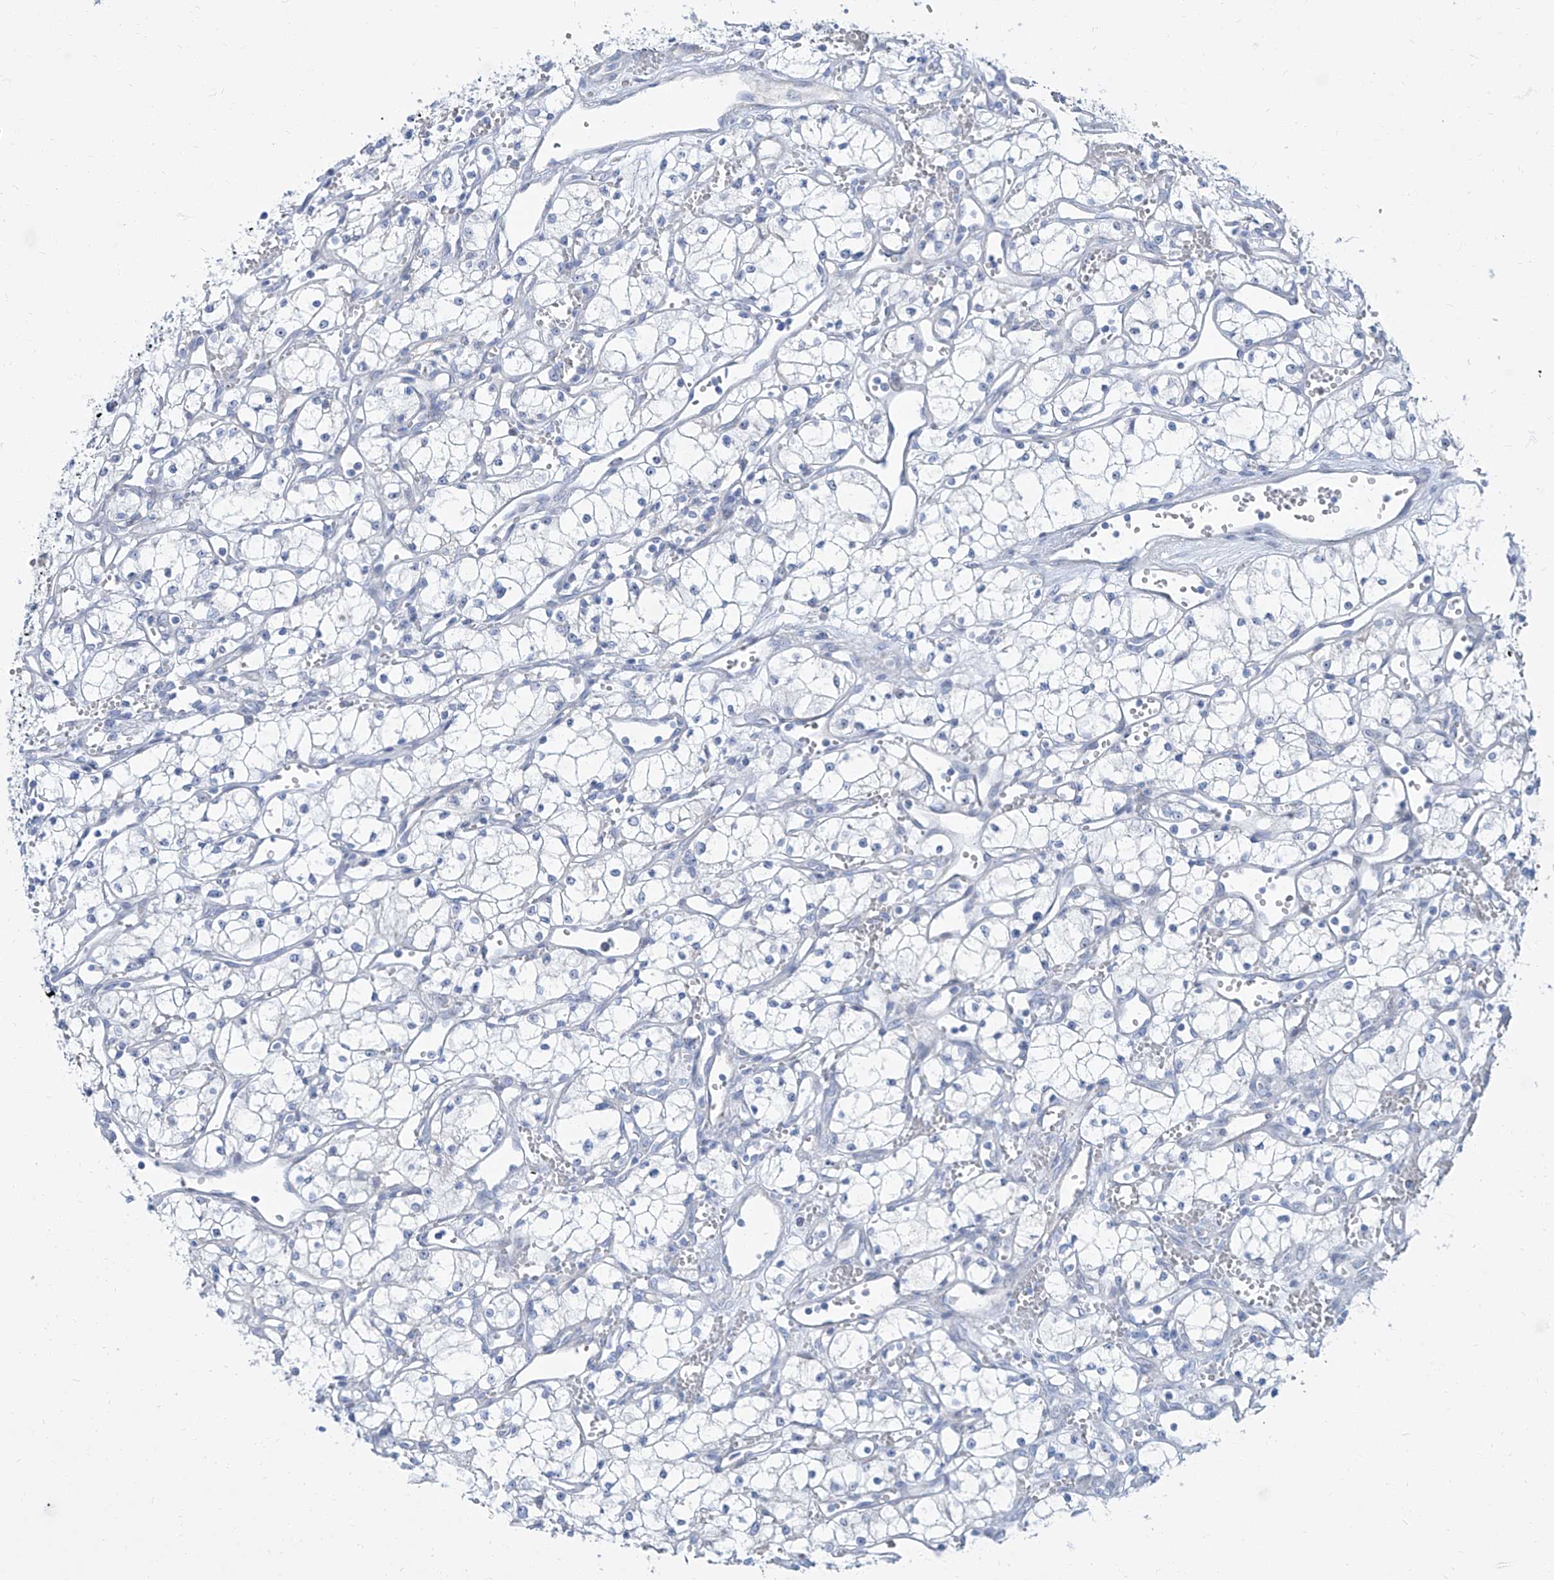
{"staining": {"intensity": "negative", "quantity": "none", "location": "none"}, "tissue": "renal cancer", "cell_type": "Tumor cells", "image_type": "cancer", "snomed": [{"axis": "morphology", "description": "Adenocarcinoma, NOS"}, {"axis": "topography", "description": "Kidney"}], "caption": "Photomicrograph shows no significant protein expression in tumor cells of renal adenocarcinoma.", "gene": "TXLNB", "patient": {"sex": "male", "age": 59}}